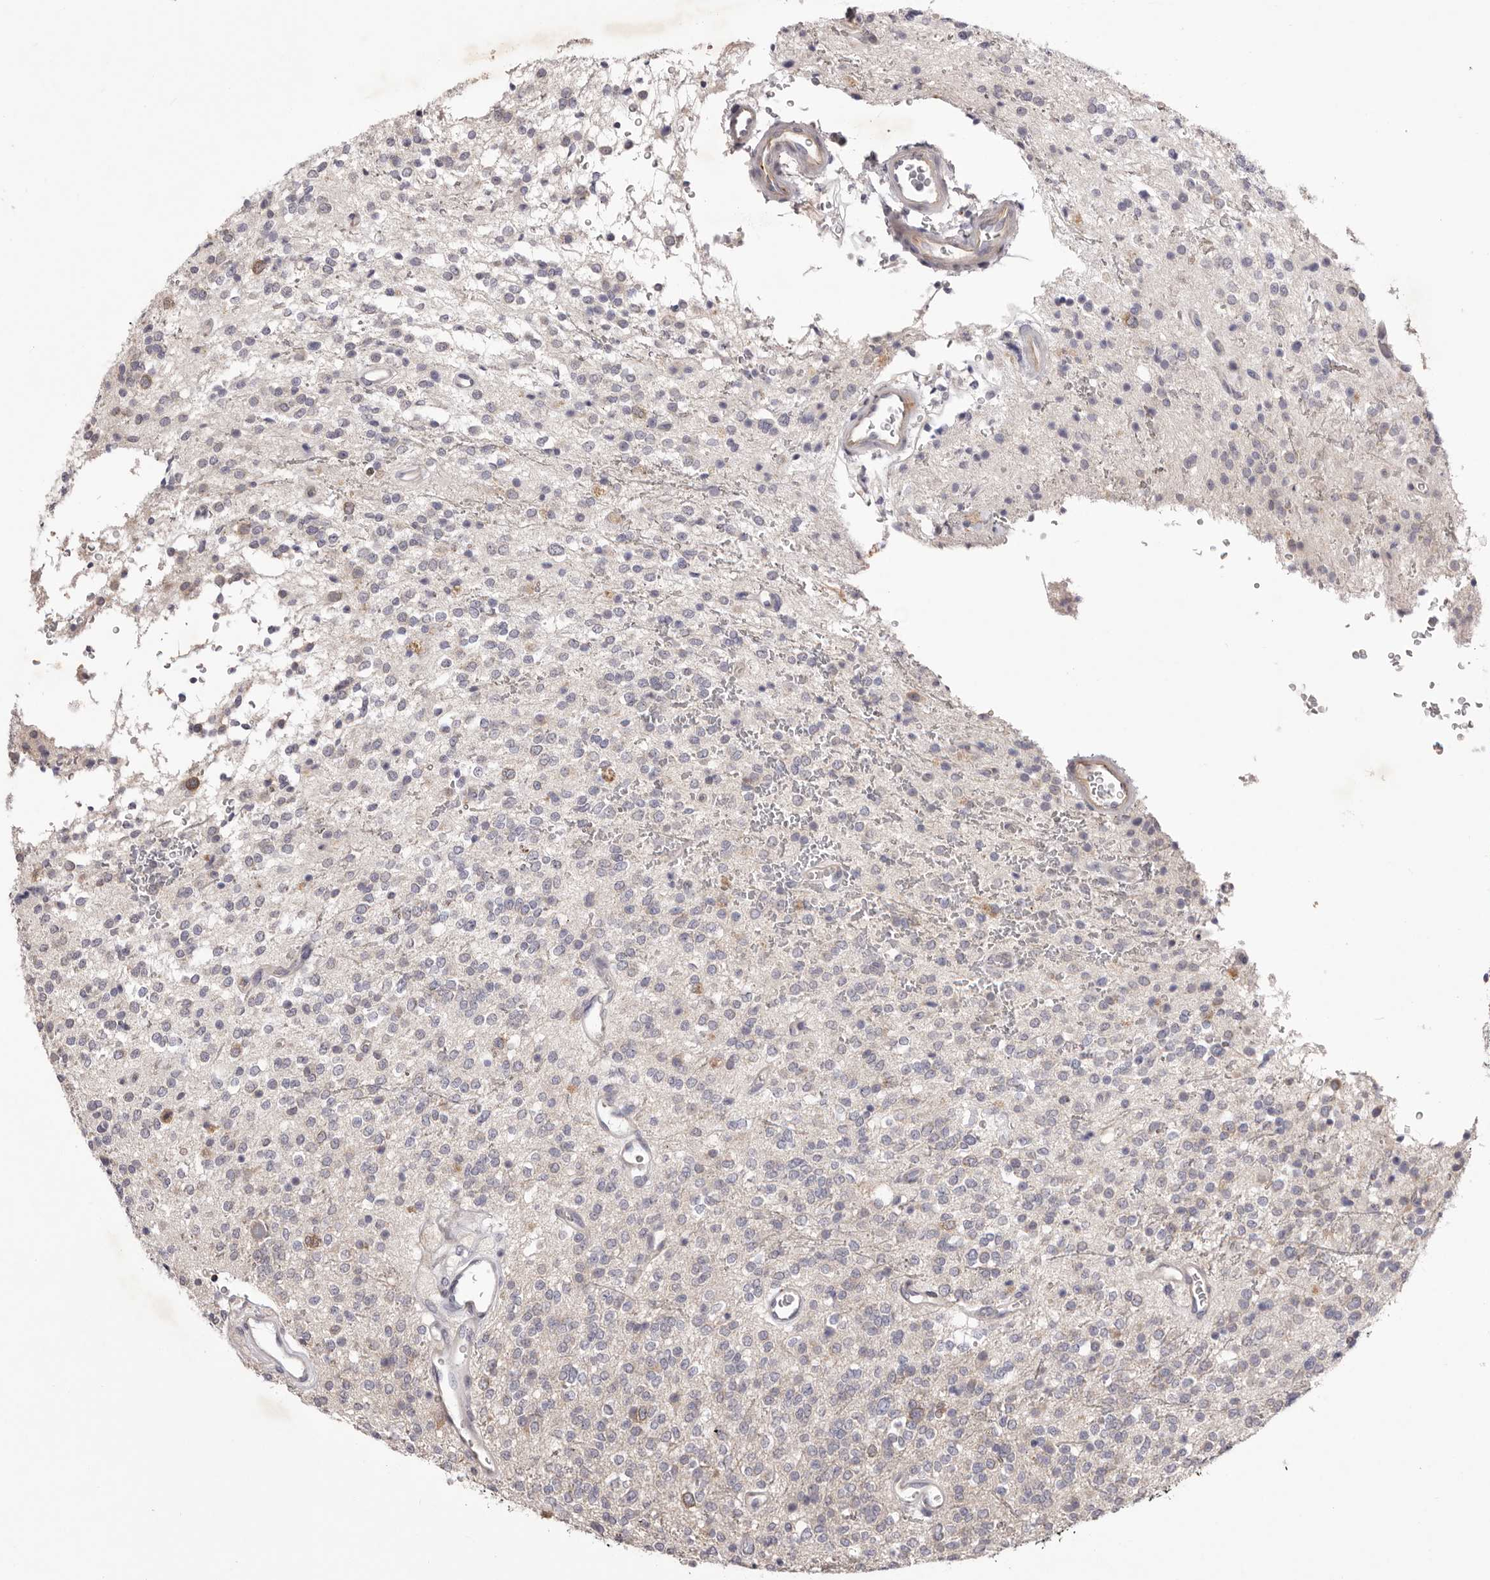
{"staining": {"intensity": "negative", "quantity": "none", "location": "none"}, "tissue": "glioma", "cell_type": "Tumor cells", "image_type": "cancer", "snomed": [{"axis": "morphology", "description": "Glioma, malignant, High grade"}, {"axis": "topography", "description": "Brain"}], "caption": "Glioma stained for a protein using immunohistochemistry reveals no positivity tumor cells.", "gene": "PNRC1", "patient": {"sex": "male", "age": 34}}